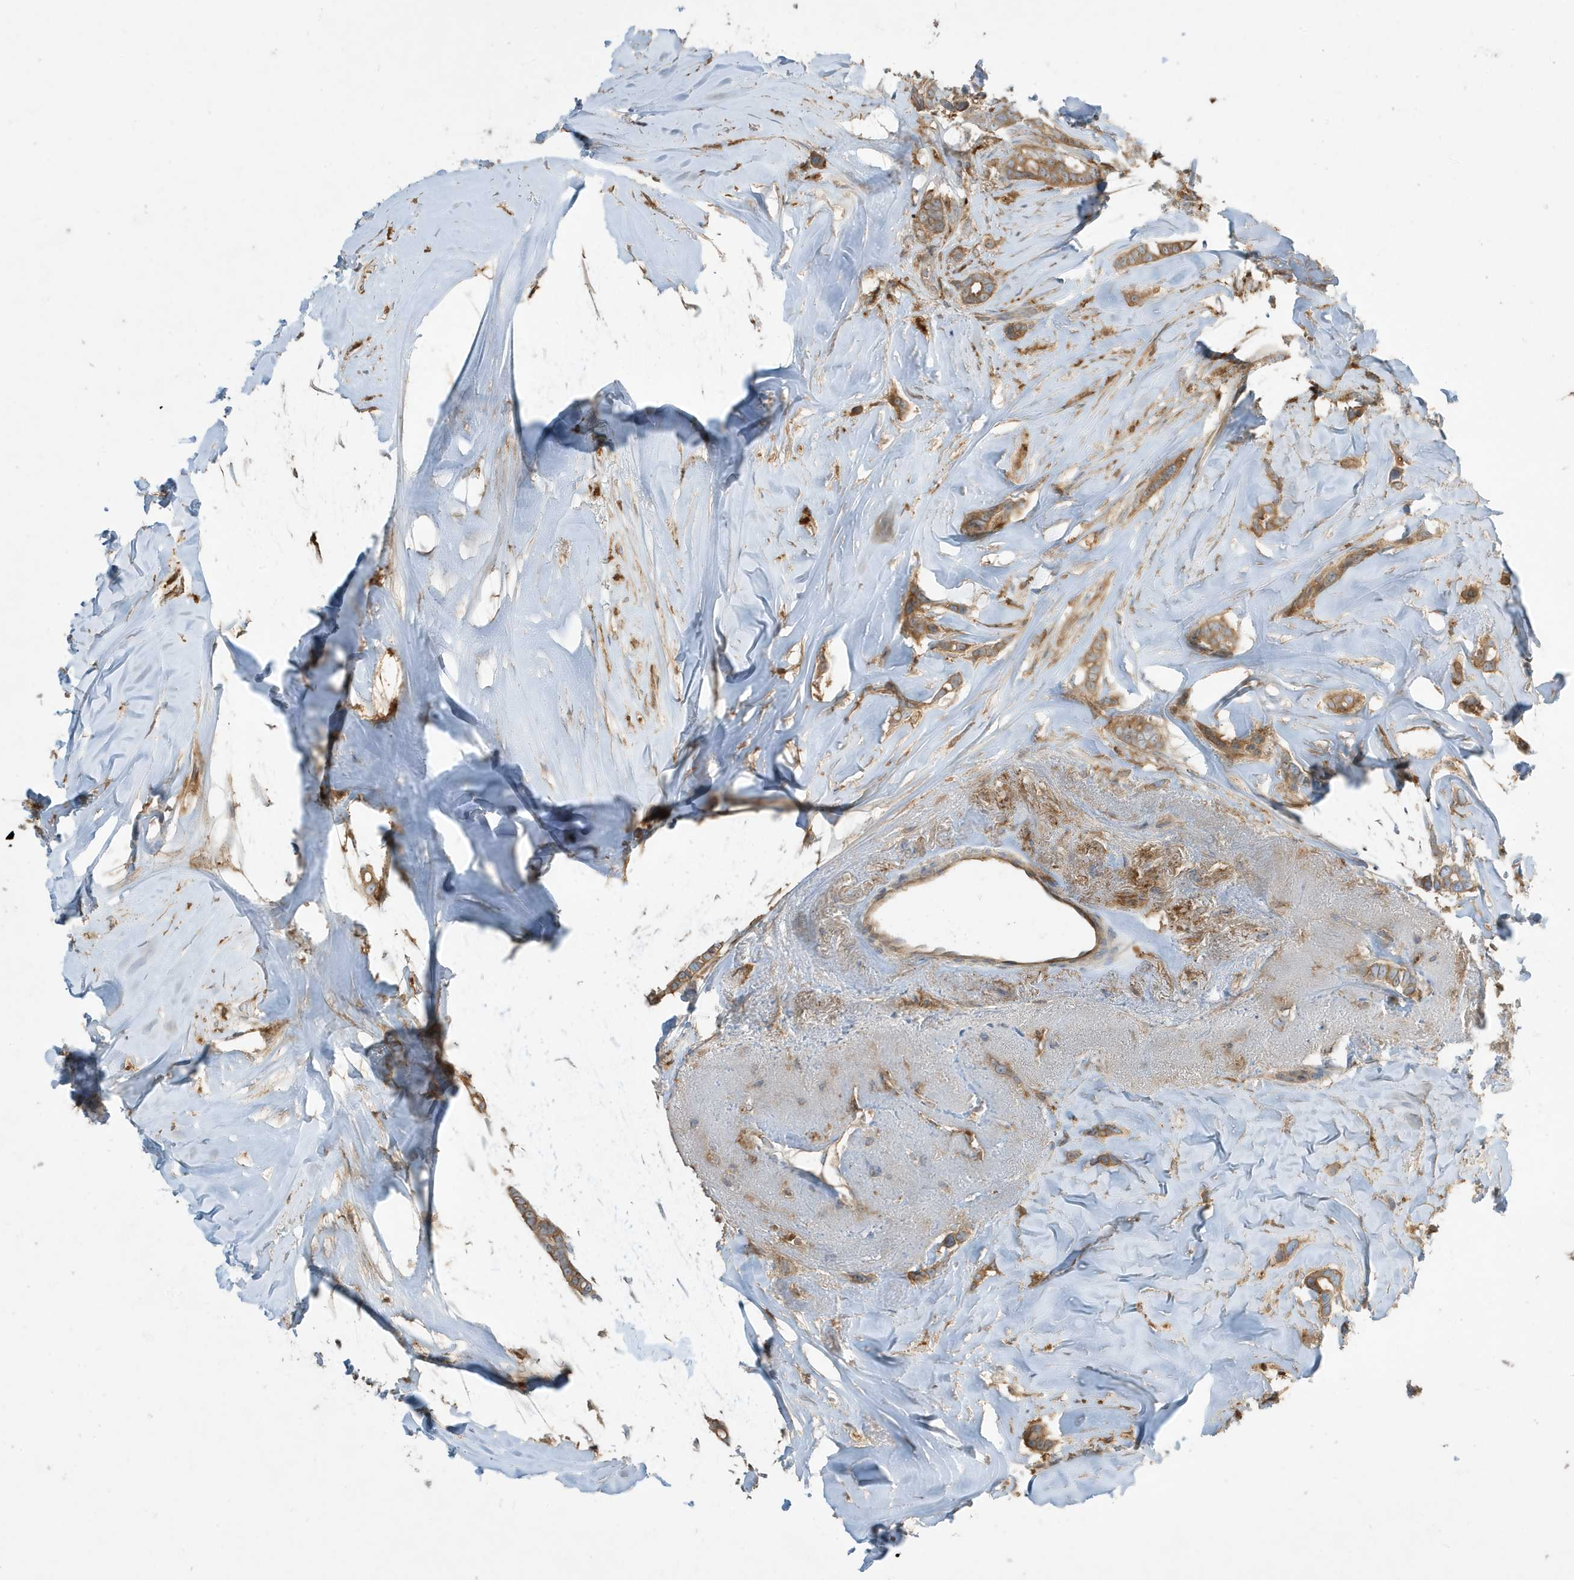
{"staining": {"intensity": "moderate", "quantity": ">75%", "location": "cytoplasmic/membranous"}, "tissue": "breast cancer", "cell_type": "Tumor cells", "image_type": "cancer", "snomed": [{"axis": "morphology", "description": "Lobular carcinoma"}, {"axis": "topography", "description": "Breast"}], "caption": "Protein staining shows moderate cytoplasmic/membranous staining in about >75% of tumor cells in breast lobular carcinoma.", "gene": "ABTB1", "patient": {"sex": "female", "age": 51}}